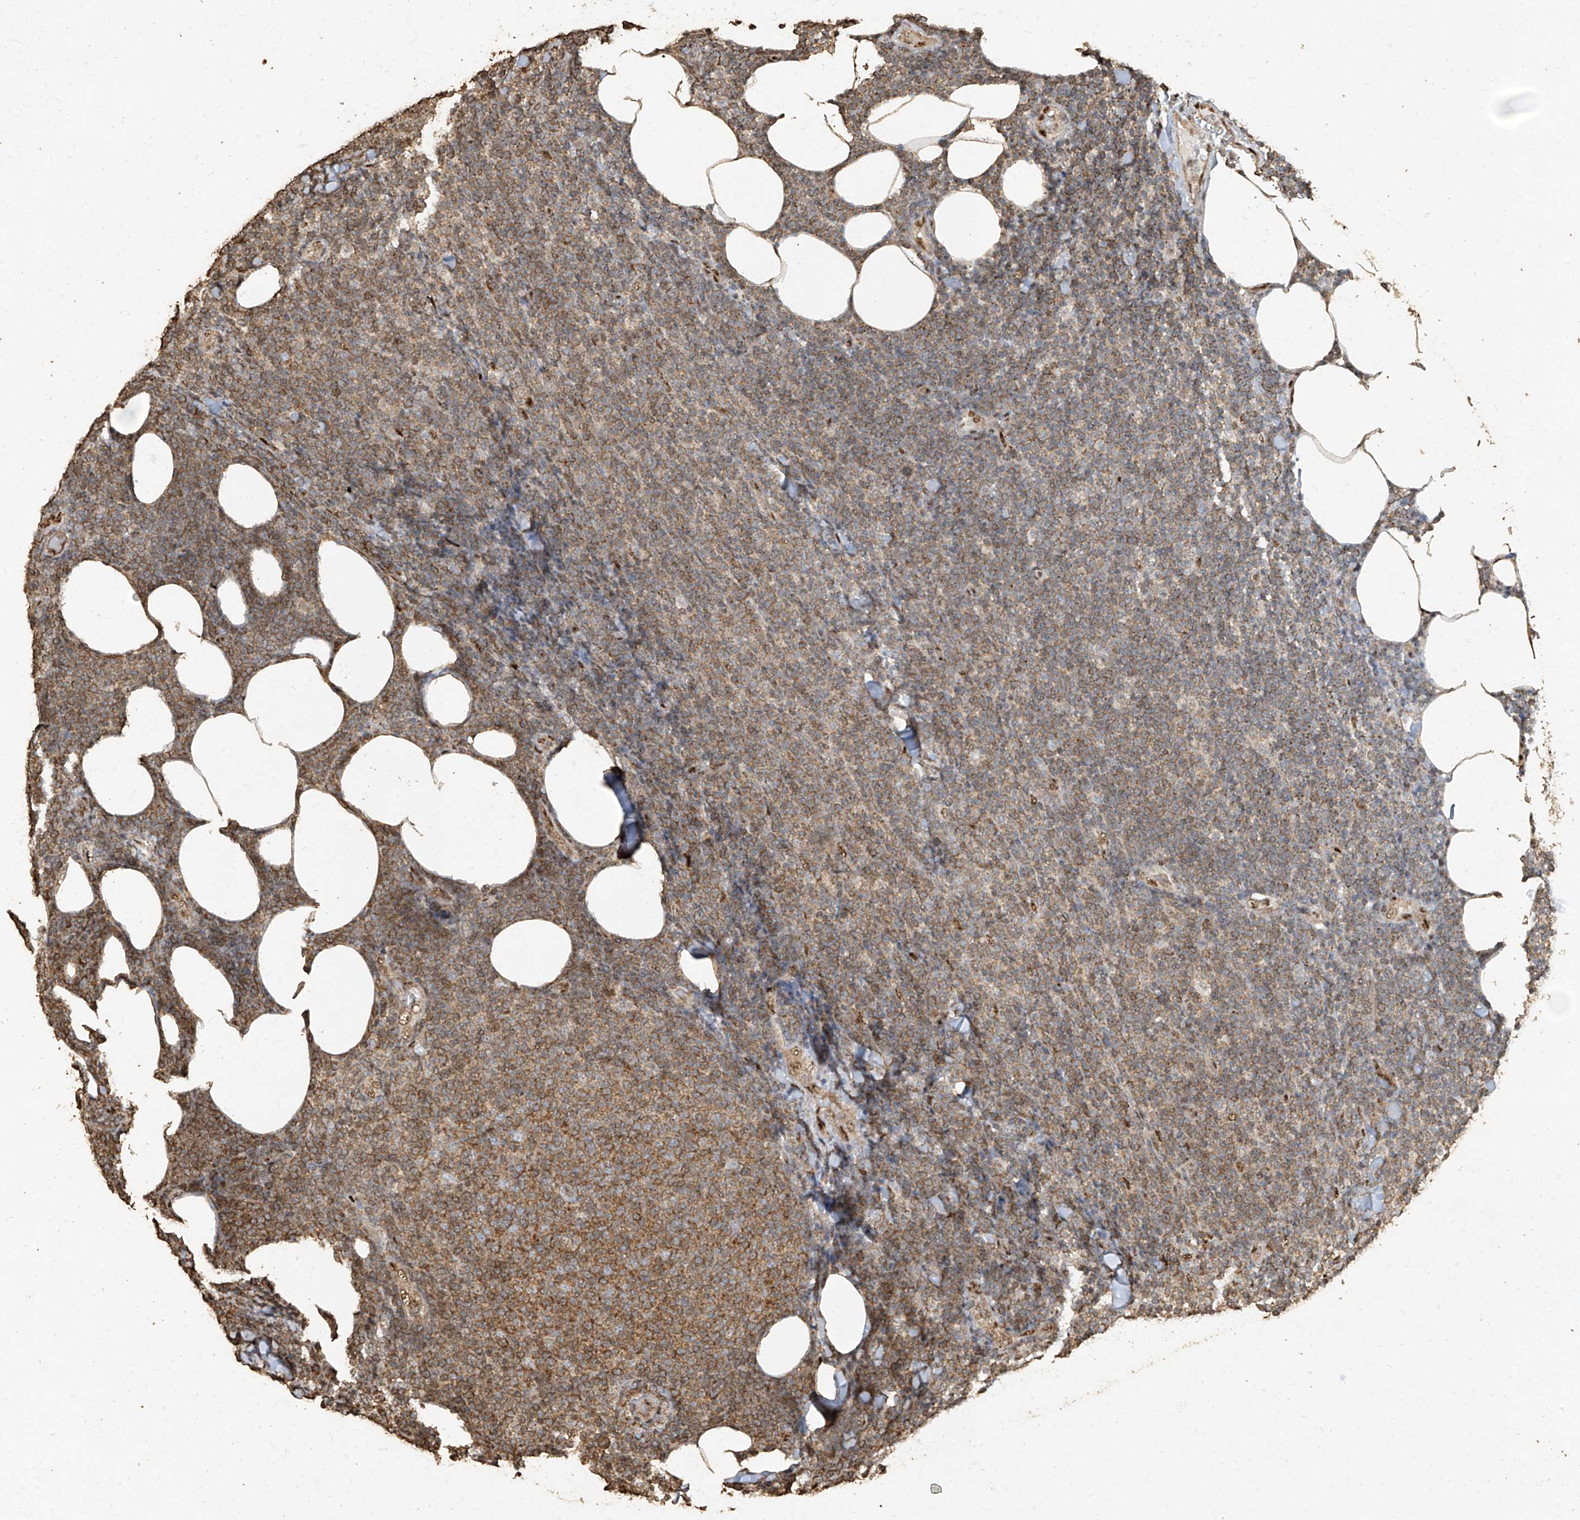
{"staining": {"intensity": "moderate", "quantity": "<25%", "location": "cytoplasmic/membranous"}, "tissue": "lymphoma", "cell_type": "Tumor cells", "image_type": "cancer", "snomed": [{"axis": "morphology", "description": "Malignant lymphoma, non-Hodgkin's type, Low grade"}, {"axis": "topography", "description": "Lymph node"}], "caption": "Immunohistochemical staining of human lymphoma demonstrates moderate cytoplasmic/membranous protein positivity in about <25% of tumor cells. The protein of interest is stained brown, and the nuclei are stained in blue (DAB IHC with brightfield microscopy, high magnification).", "gene": "ERBB3", "patient": {"sex": "male", "age": 66}}